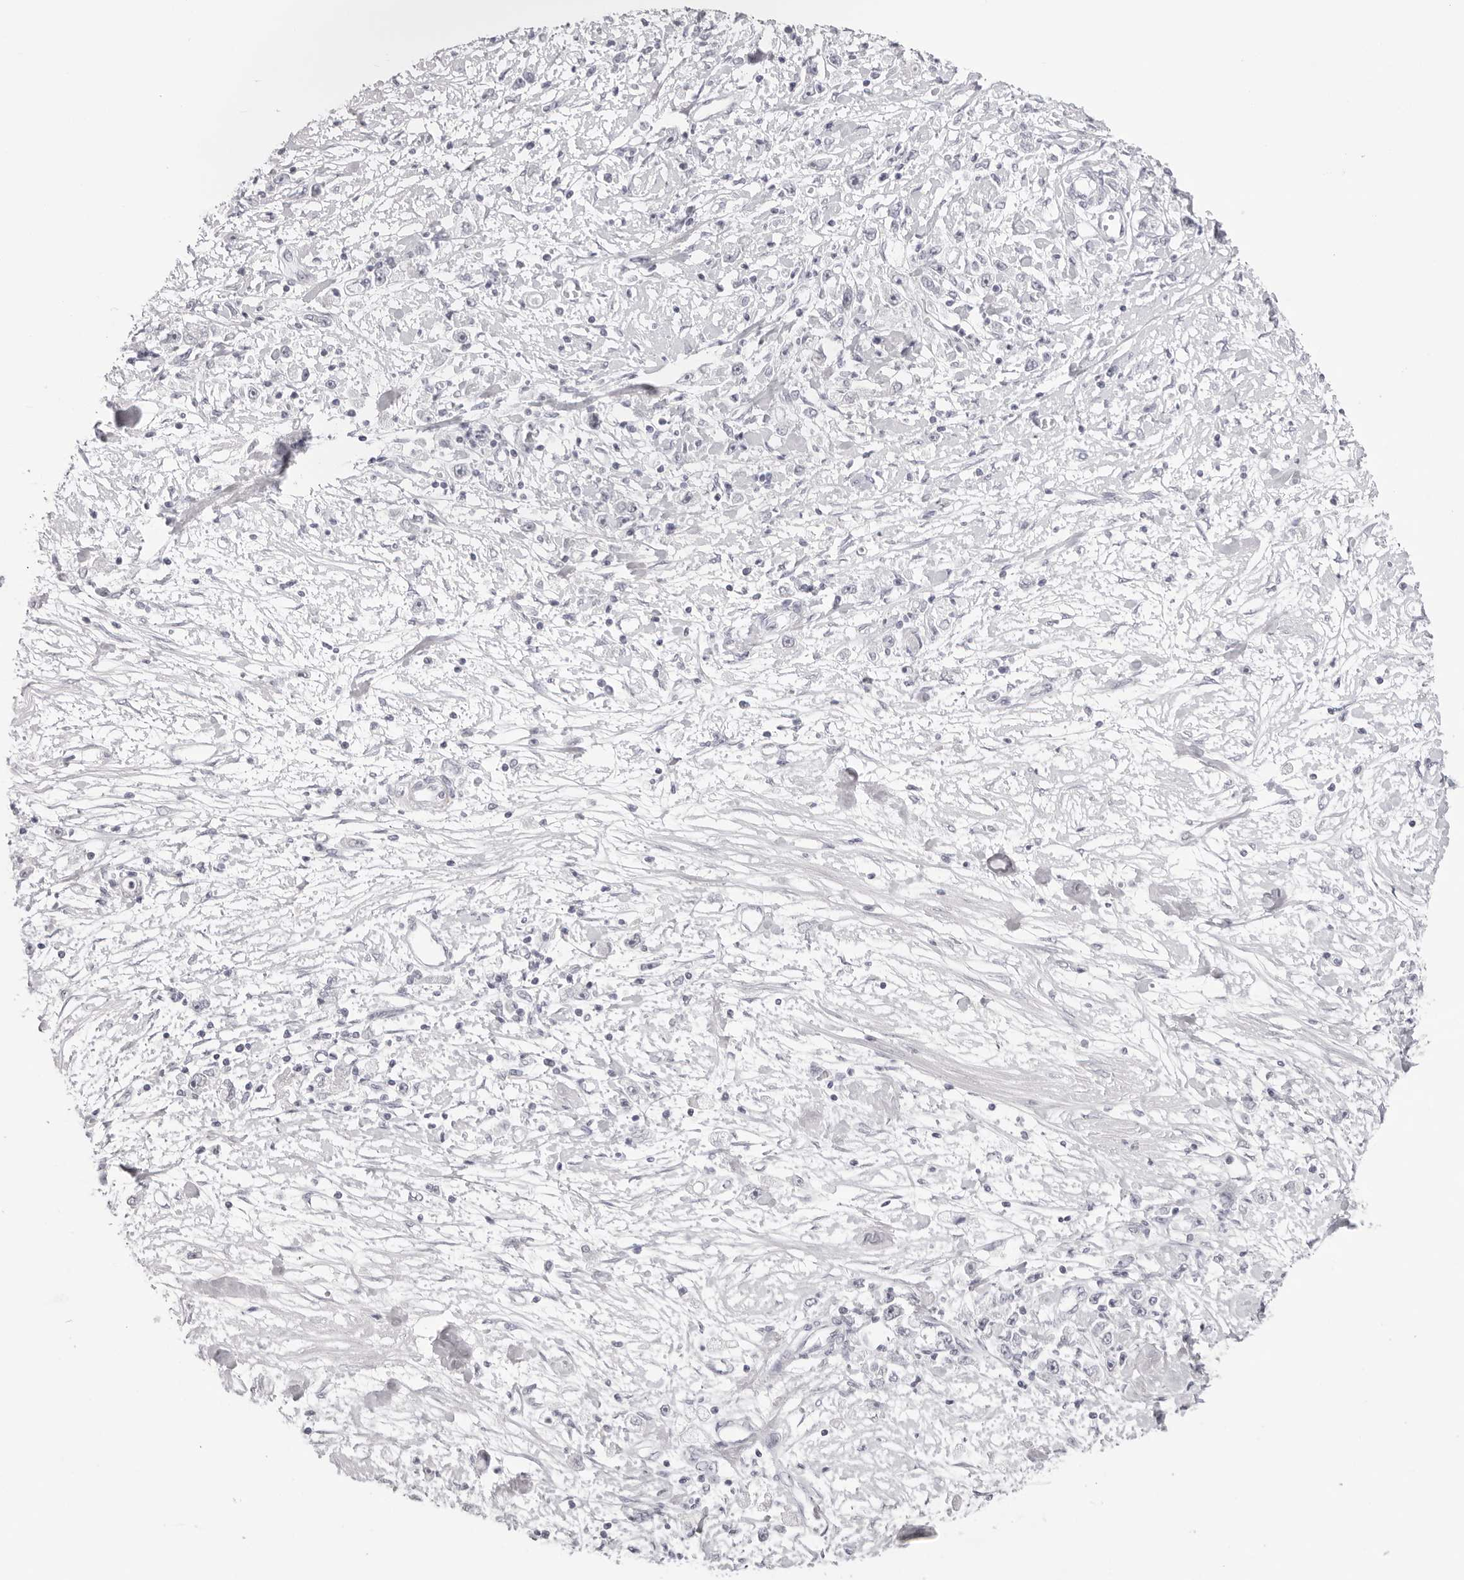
{"staining": {"intensity": "negative", "quantity": "none", "location": "none"}, "tissue": "stomach cancer", "cell_type": "Tumor cells", "image_type": "cancer", "snomed": [{"axis": "morphology", "description": "Adenocarcinoma, NOS"}, {"axis": "topography", "description": "Stomach"}], "caption": "IHC micrograph of neoplastic tissue: human adenocarcinoma (stomach) stained with DAB (3,3'-diaminobenzidine) displays no significant protein expression in tumor cells.", "gene": "KLK12", "patient": {"sex": "female", "age": 59}}